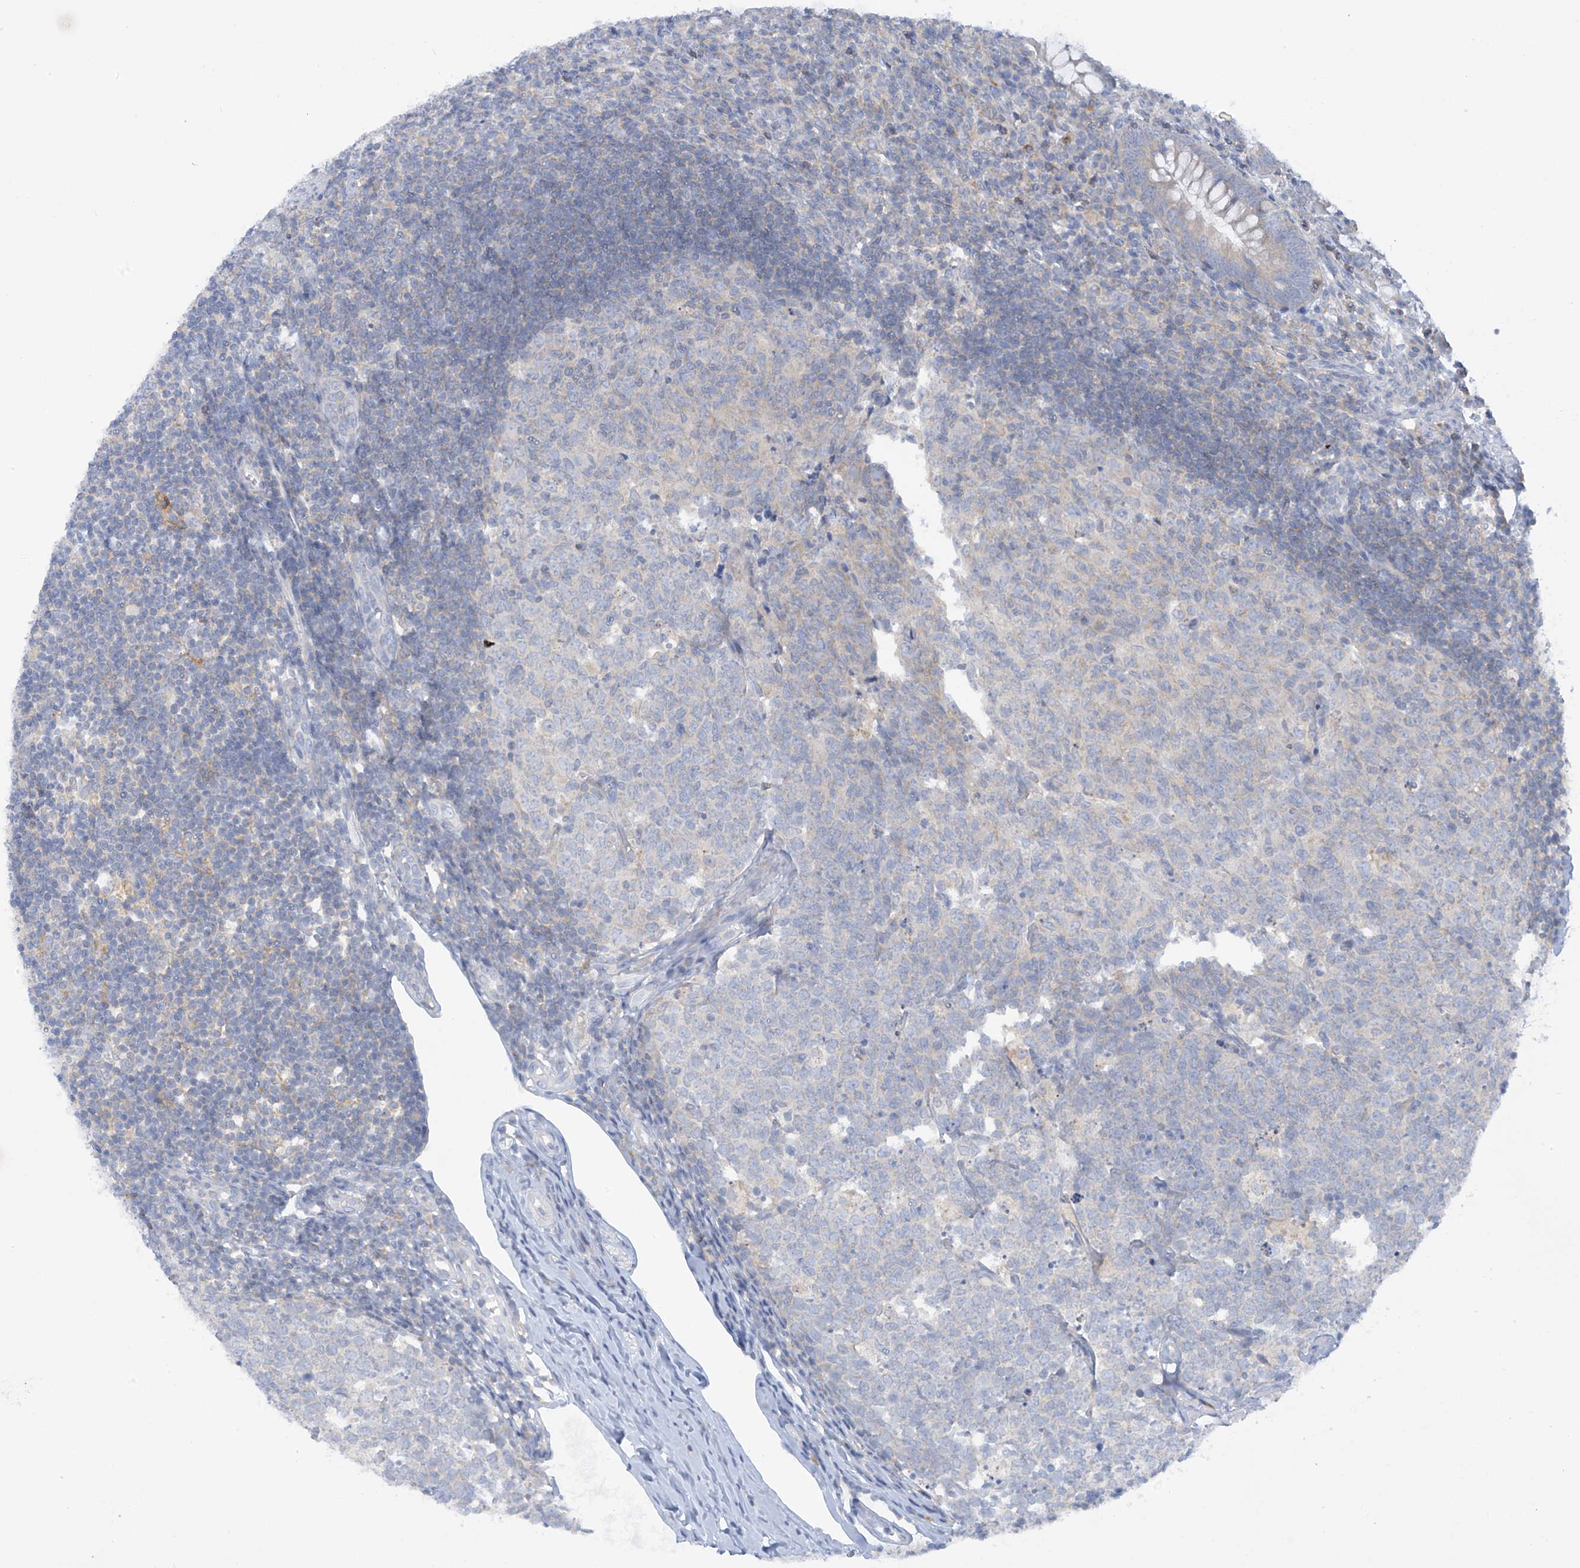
{"staining": {"intensity": "negative", "quantity": "none", "location": "none"}, "tissue": "appendix", "cell_type": "Glandular cells", "image_type": "normal", "snomed": [{"axis": "morphology", "description": "Normal tissue, NOS"}, {"axis": "topography", "description": "Appendix"}], "caption": "The photomicrograph shows no staining of glandular cells in normal appendix.", "gene": "SLC6A12", "patient": {"sex": "male", "age": 14}}